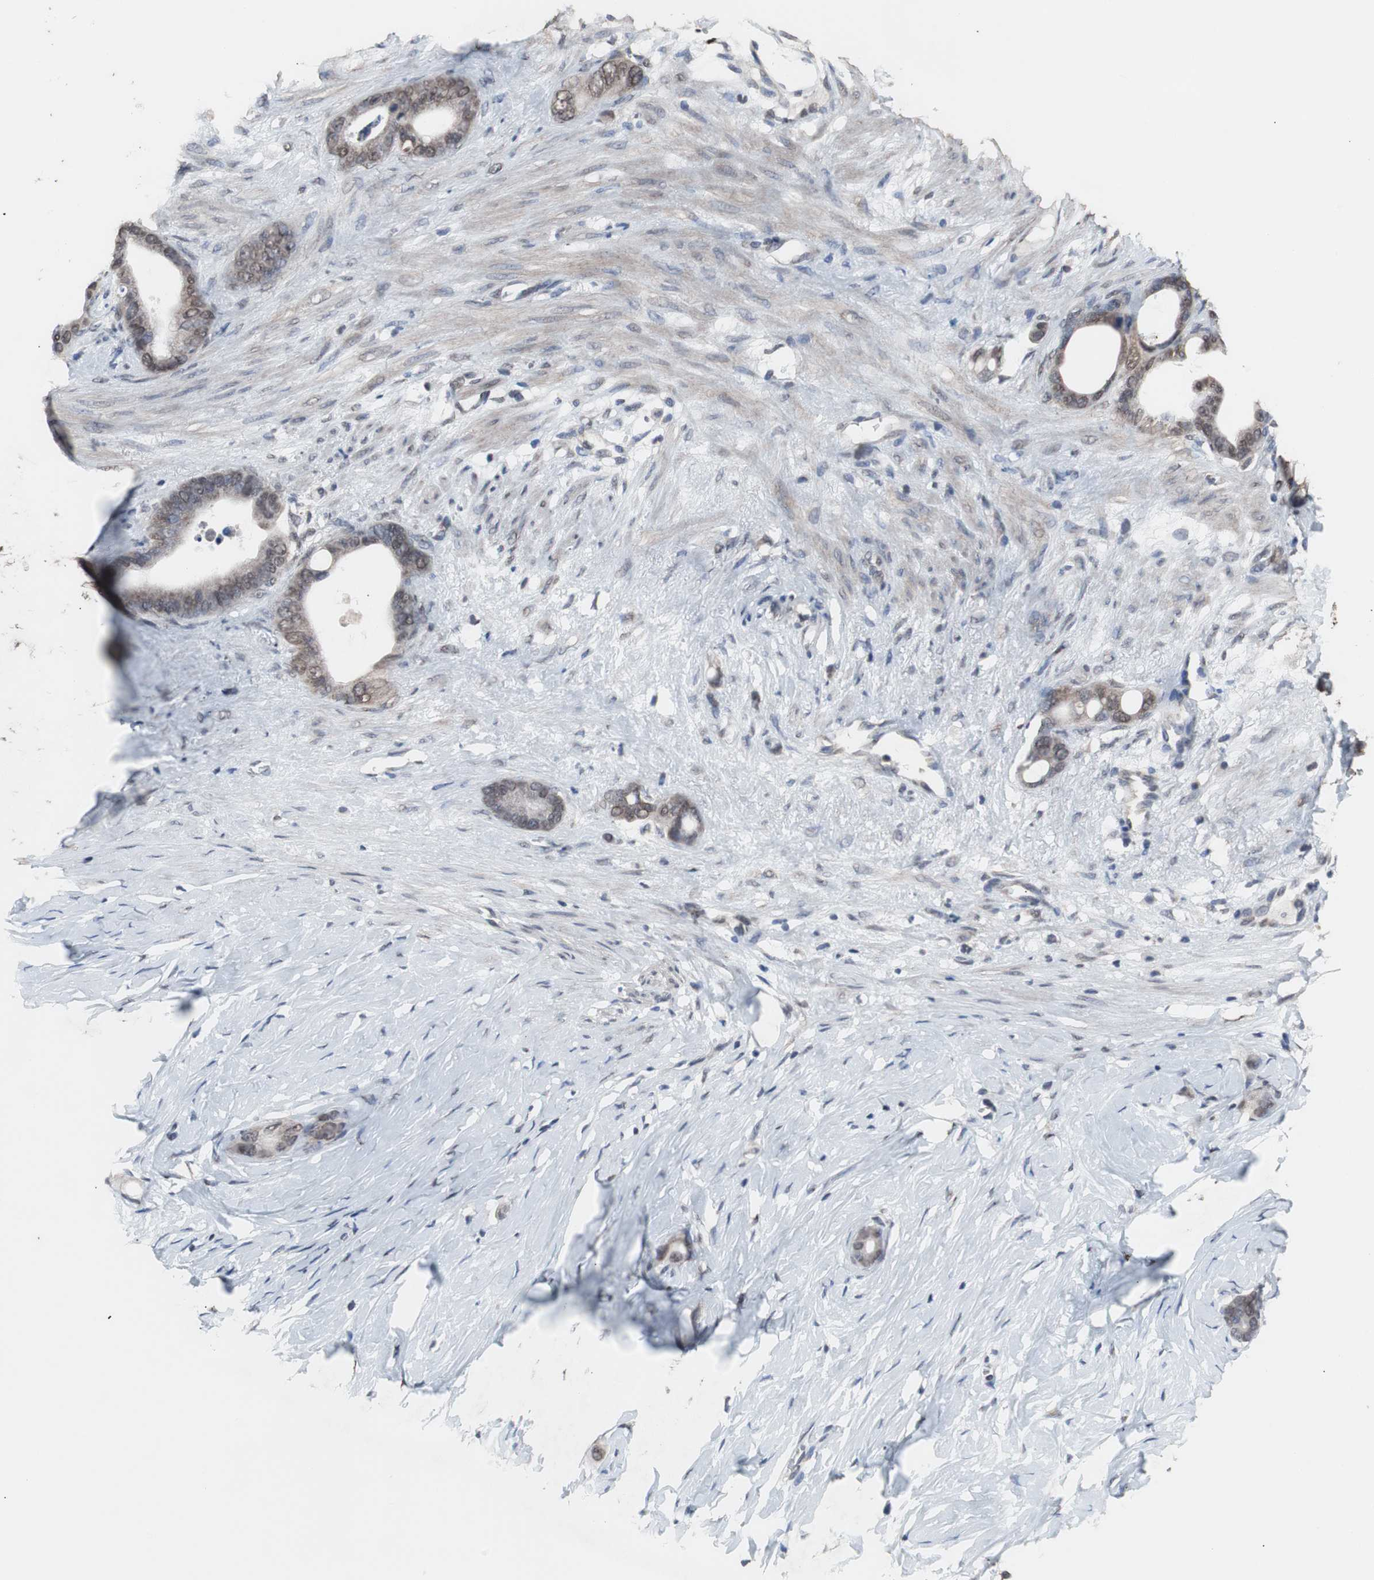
{"staining": {"intensity": "weak", "quantity": ">75%", "location": "nuclear"}, "tissue": "stomach cancer", "cell_type": "Tumor cells", "image_type": "cancer", "snomed": [{"axis": "morphology", "description": "Adenocarcinoma, NOS"}, {"axis": "topography", "description": "Stomach"}], "caption": "Immunohistochemical staining of adenocarcinoma (stomach) reveals low levels of weak nuclear protein expression in approximately >75% of tumor cells. (DAB (3,3'-diaminobenzidine) = brown stain, brightfield microscopy at high magnification).", "gene": "MED27", "patient": {"sex": "female", "age": 75}}